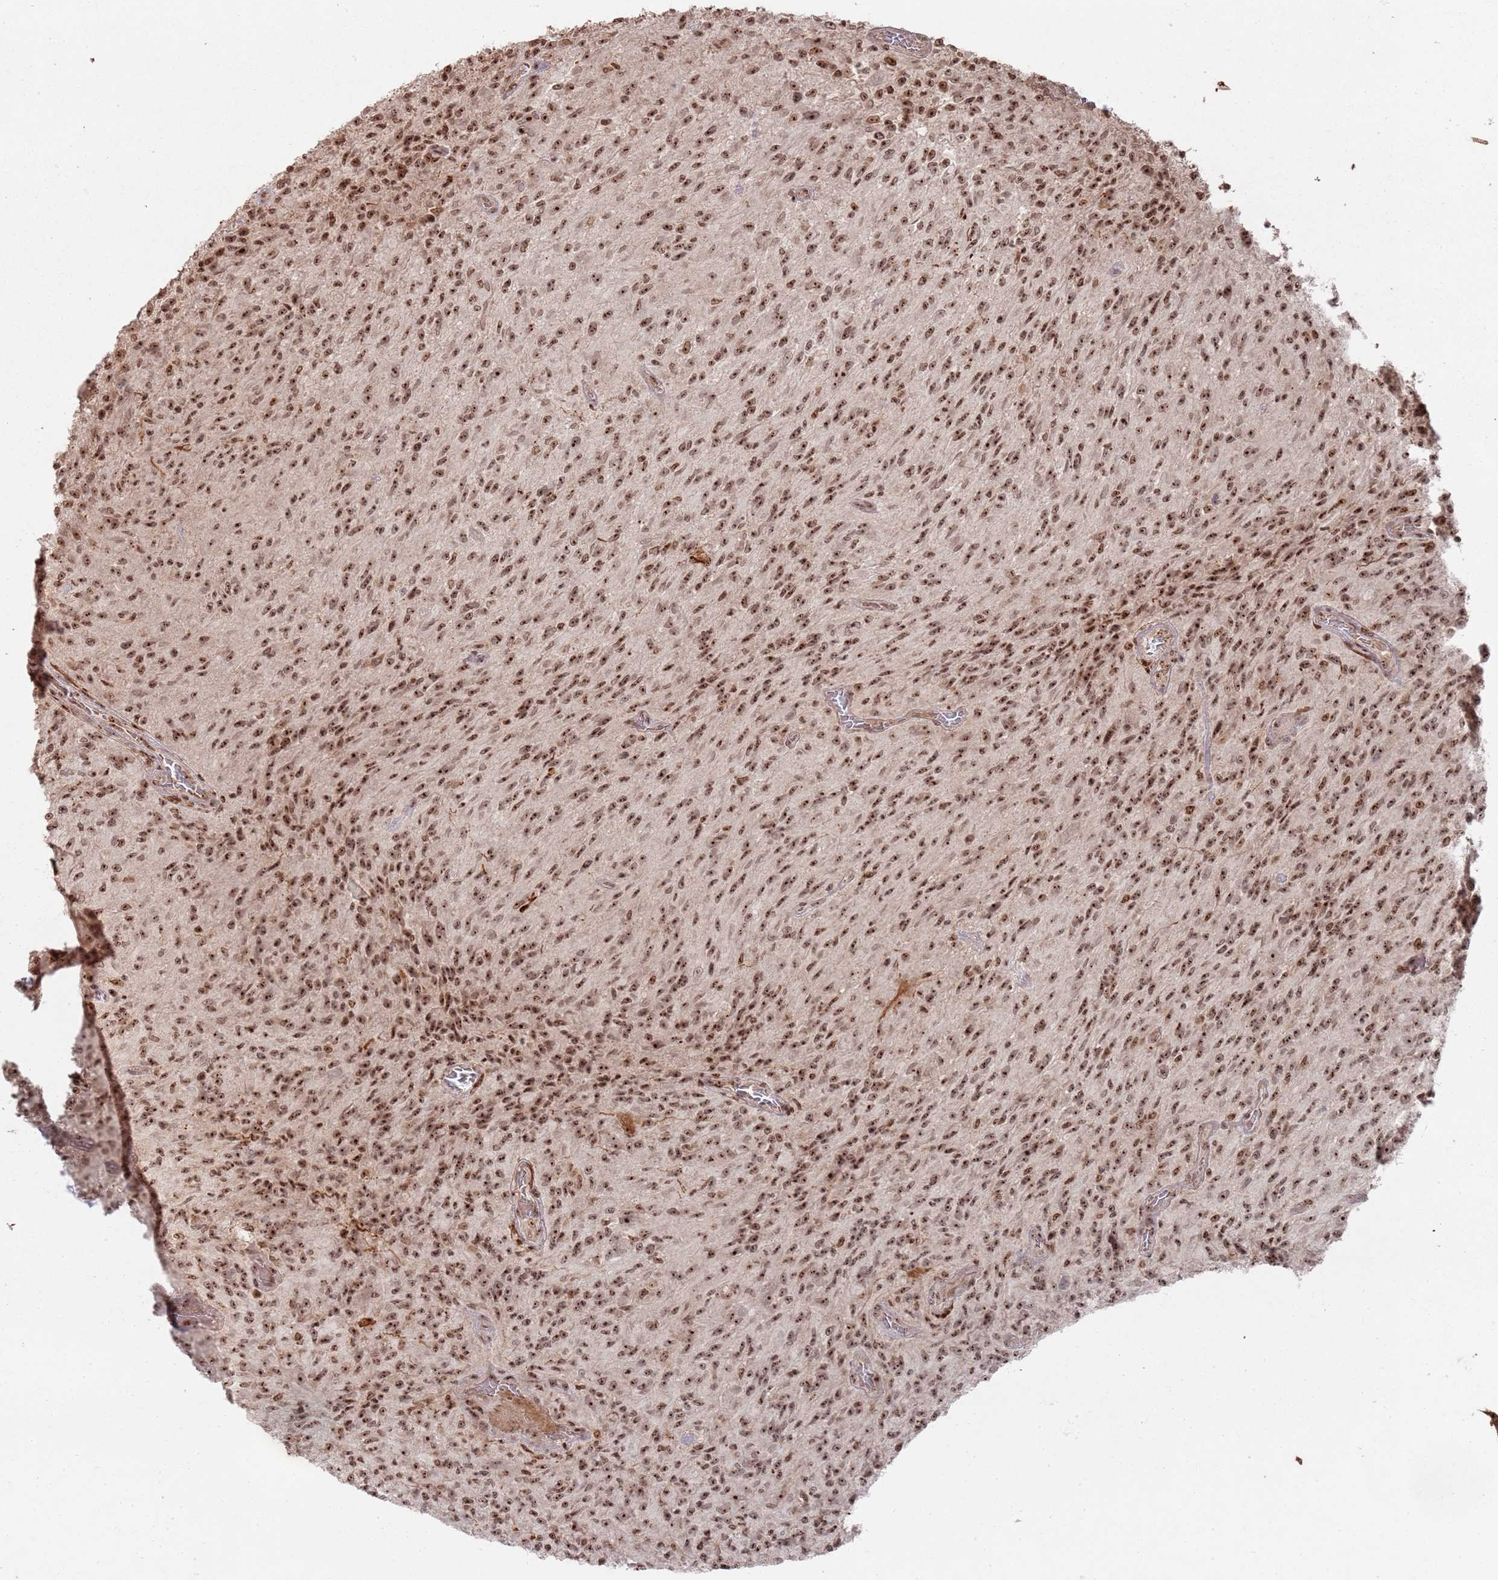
{"staining": {"intensity": "strong", "quantity": ">75%", "location": "nuclear"}, "tissue": "glioma", "cell_type": "Tumor cells", "image_type": "cancer", "snomed": [{"axis": "morphology", "description": "Normal tissue, NOS"}, {"axis": "morphology", "description": "Glioma, malignant, High grade"}, {"axis": "topography", "description": "Cerebral cortex"}], "caption": "This is an image of immunohistochemistry staining of glioma, which shows strong positivity in the nuclear of tumor cells.", "gene": "UTP11", "patient": {"sex": "male", "age": 56}}